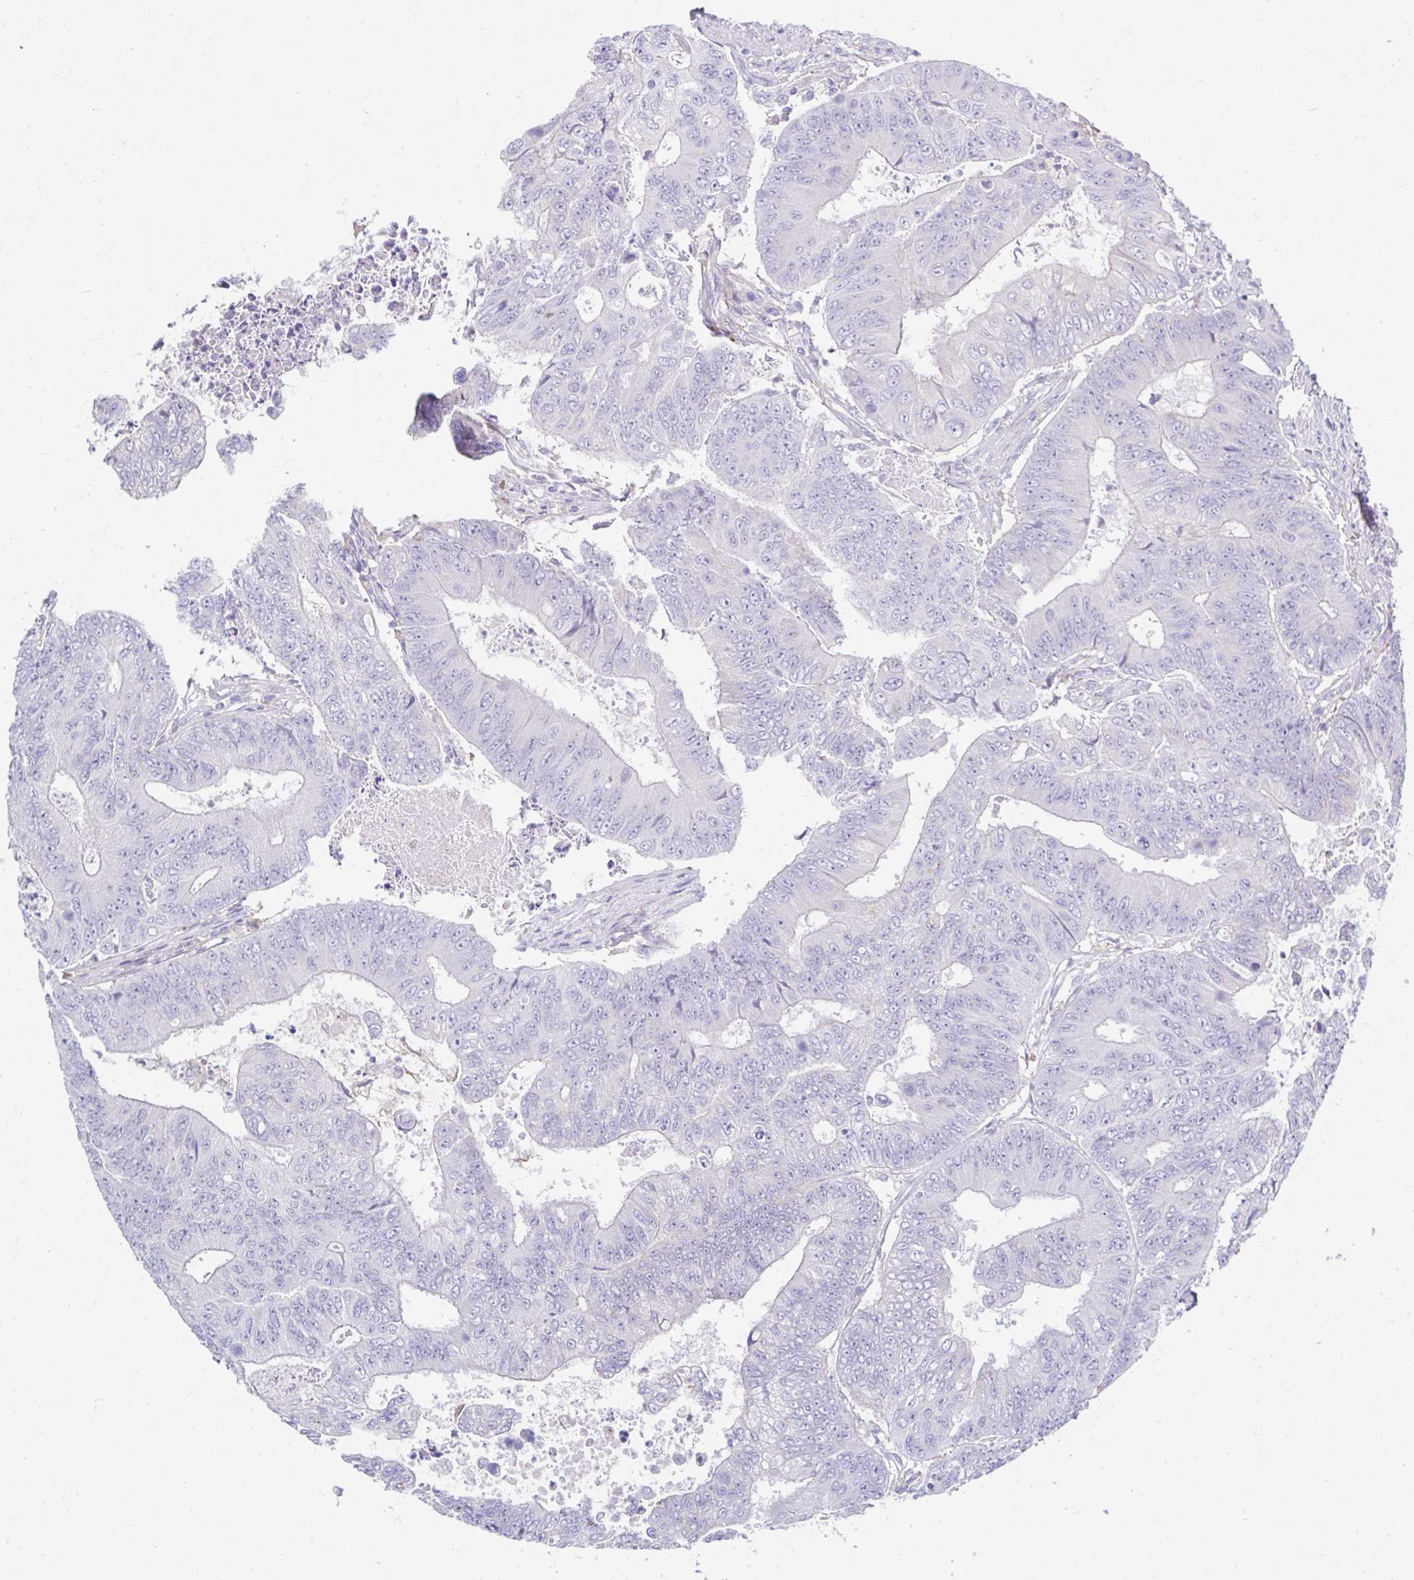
{"staining": {"intensity": "negative", "quantity": "none", "location": "none"}, "tissue": "colorectal cancer", "cell_type": "Tumor cells", "image_type": "cancer", "snomed": [{"axis": "morphology", "description": "Adenocarcinoma, NOS"}, {"axis": "topography", "description": "Colon"}], "caption": "An IHC micrograph of adenocarcinoma (colorectal) is shown. There is no staining in tumor cells of adenocarcinoma (colorectal).", "gene": "ZNF33A", "patient": {"sex": "female", "age": 48}}